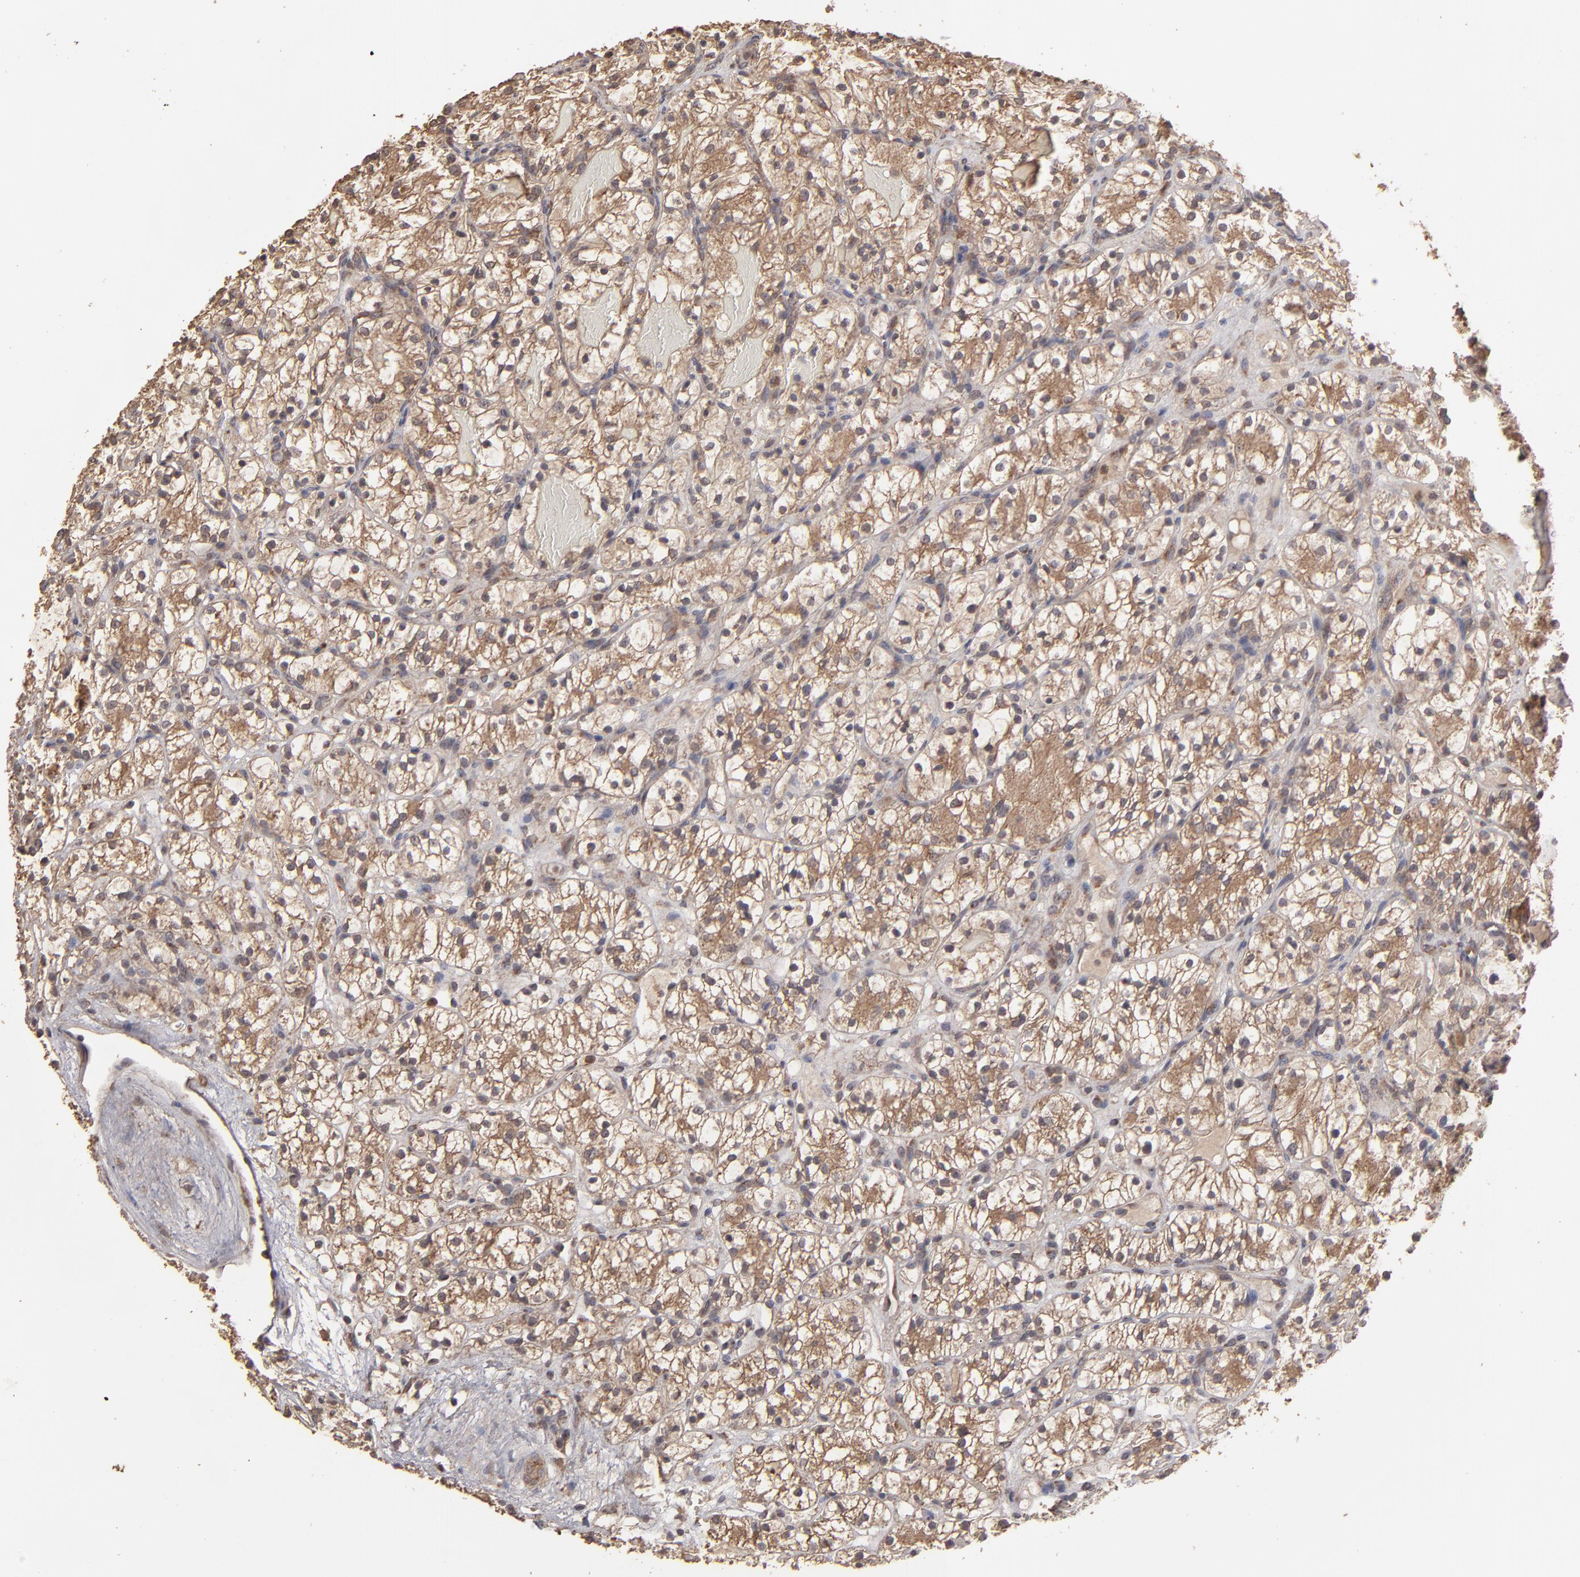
{"staining": {"intensity": "weak", "quantity": "25%-75%", "location": "cytoplasmic/membranous"}, "tissue": "renal cancer", "cell_type": "Tumor cells", "image_type": "cancer", "snomed": [{"axis": "morphology", "description": "Adenocarcinoma, NOS"}, {"axis": "topography", "description": "Kidney"}], "caption": "This is a photomicrograph of immunohistochemistry staining of renal adenocarcinoma, which shows weak staining in the cytoplasmic/membranous of tumor cells.", "gene": "MMP2", "patient": {"sex": "female", "age": 60}}